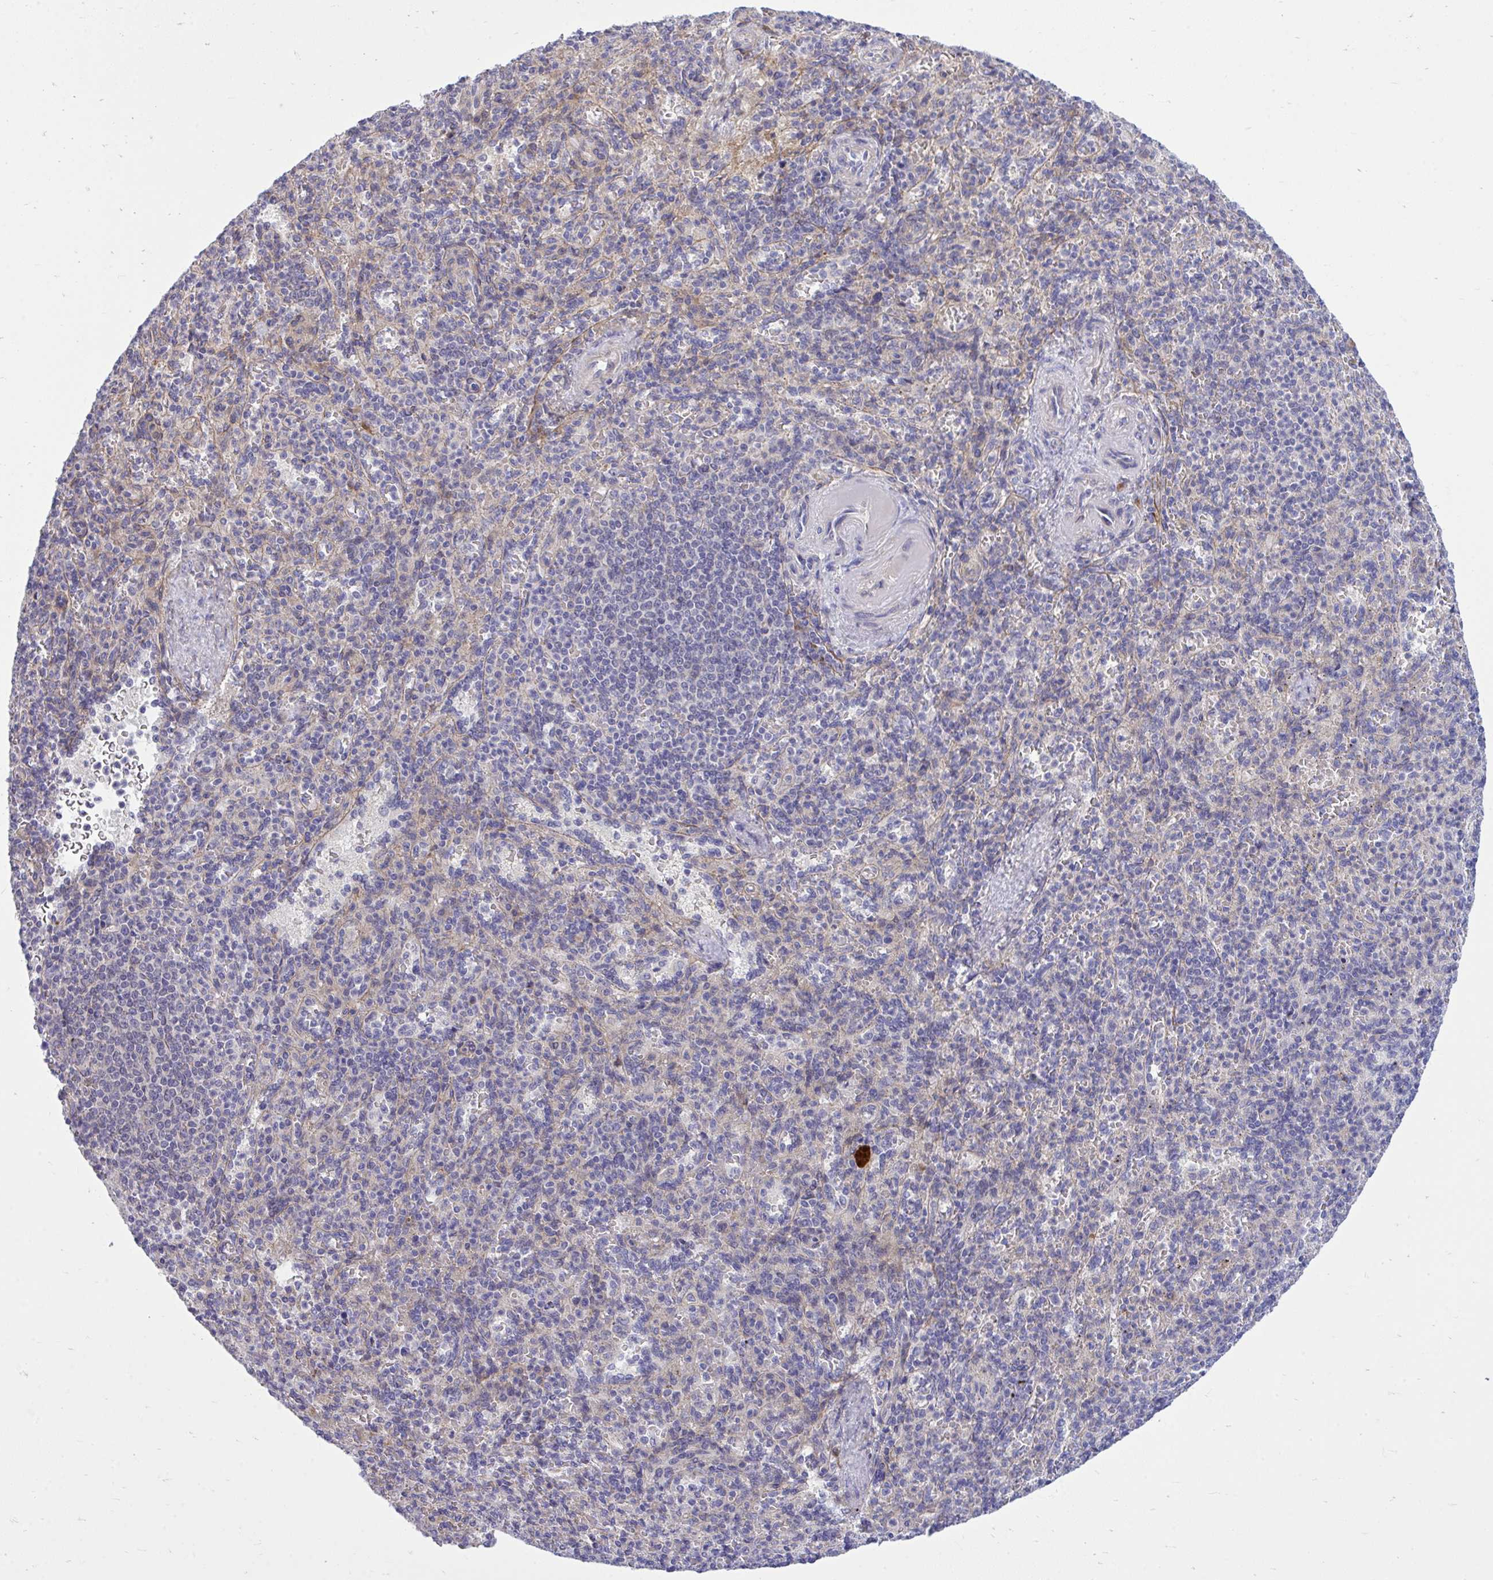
{"staining": {"intensity": "negative", "quantity": "none", "location": "none"}, "tissue": "spleen", "cell_type": "Cells in red pulp", "image_type": "normal", "snomed": [{"axis": "morphology", "description": "Normal tissue, NOS"}, {"axis": "topography", "description": "Spleen"}], "caption": "The photomicrograph displays no significant staining in cells in red pulp of spleen.", "gene": "HMBOX1", "patient": {"sex": "female", "age": 74}}